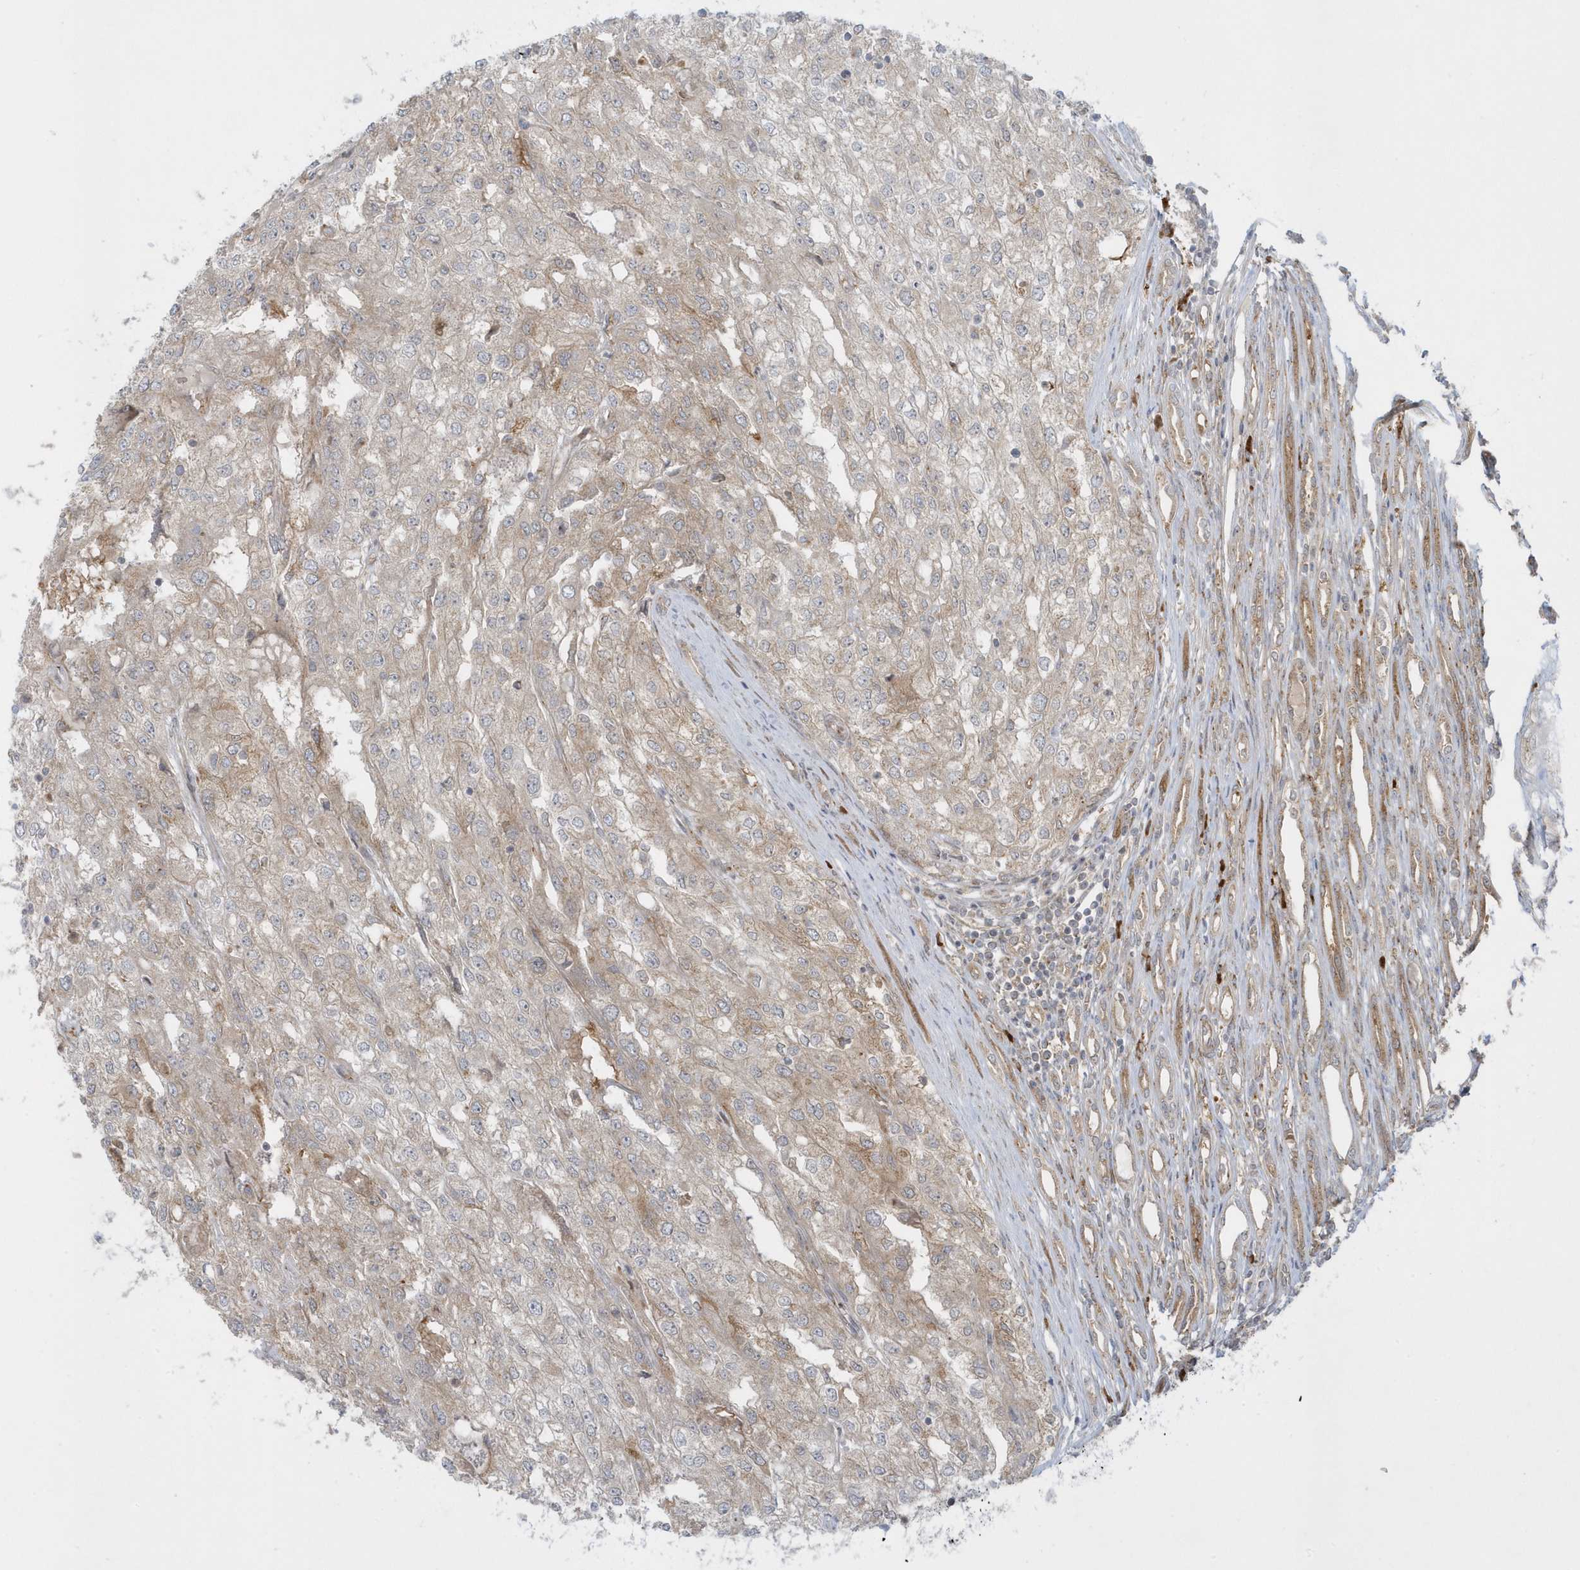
{"staining": {"intensity": "weak", "quantity": "25%-75%", "location": "cytoplasmic/membranous"}, "tissue": "renal cancer", "cell_type": "Tumor cells", "image_type": "cancer", "snomed": [{"axis": "morphology", "description": "Adenocarcinoma, NOS"}, {"axis": "topography", "description": "Kidney"}], "caption": "The image reveals immunohistochemical staining of renal cancer. There is weak cytoplasmic/membranous expression is identified in approximately 25%-75% of tumor cells.", "gene": "RPP40", "patient": {"sex": "female", "age": 54}}